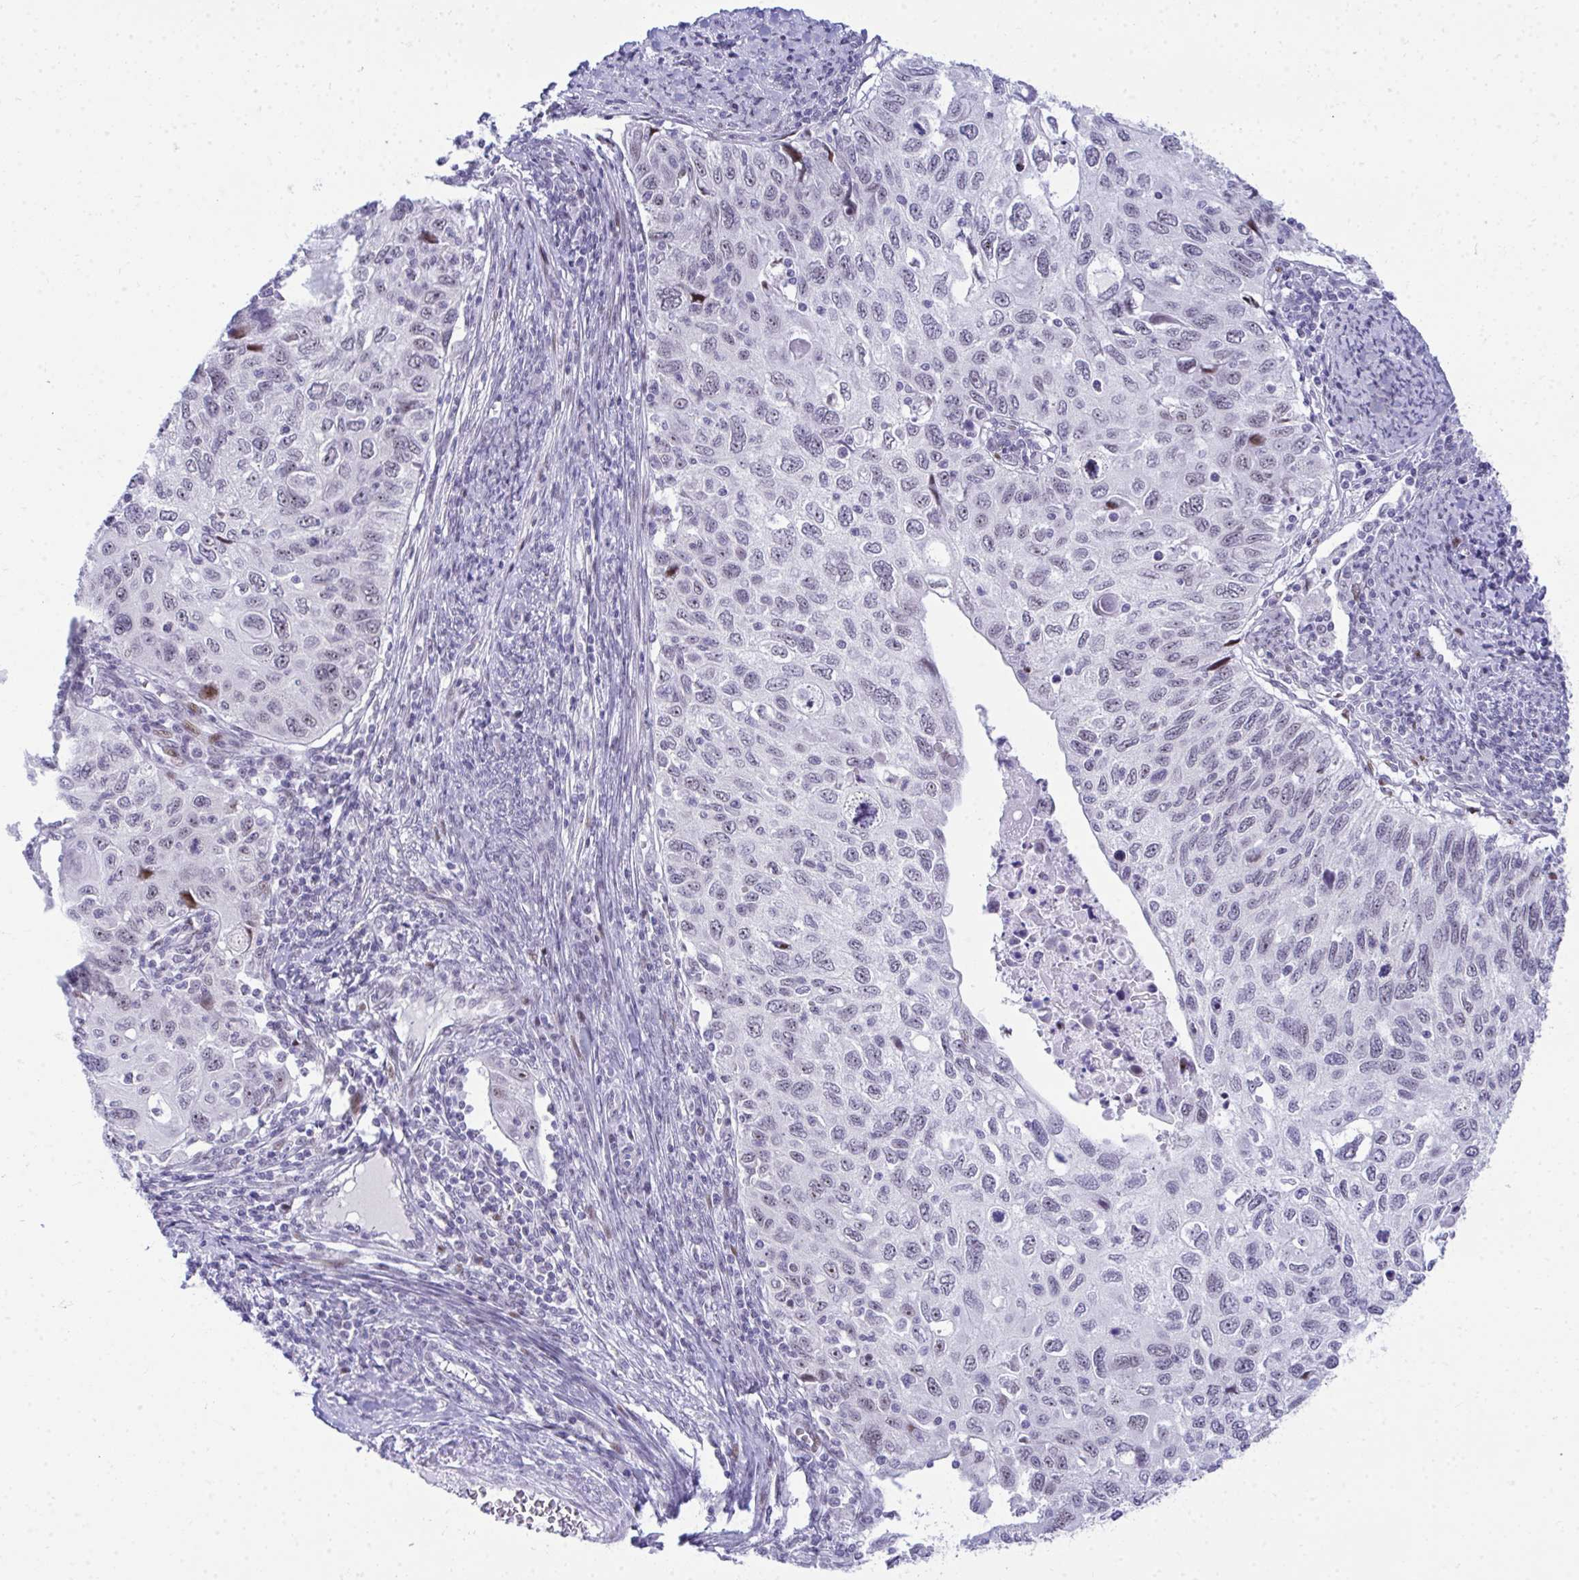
{"staining": {"intensity": "moderate", "quantity": "<25%", "location": "nuclear"}, "tissue": "cervical cancer", "cell_type": "Tumor cells", "image_type": "cancer", "snomed": [{"axis": "morphology", "description": "Squamous cell carcinoma, NOS"}, {"axis": "topography", "description": "Cervix"}], "caption": "IHC staining of cervical squamous cell carcinoma, which demonstrates low levels of moderate nuclear positivity in about <25% of tumor cells indicating moderate nuclear protein positivity. The staining was performed using DAB (3,3'-diaminobenzidine) (brown) for protein detection and nuclei were counterstained in hematoxylin (blue).", "gene": "GLDN", "patient": {"sex": "female", "age": 70}}